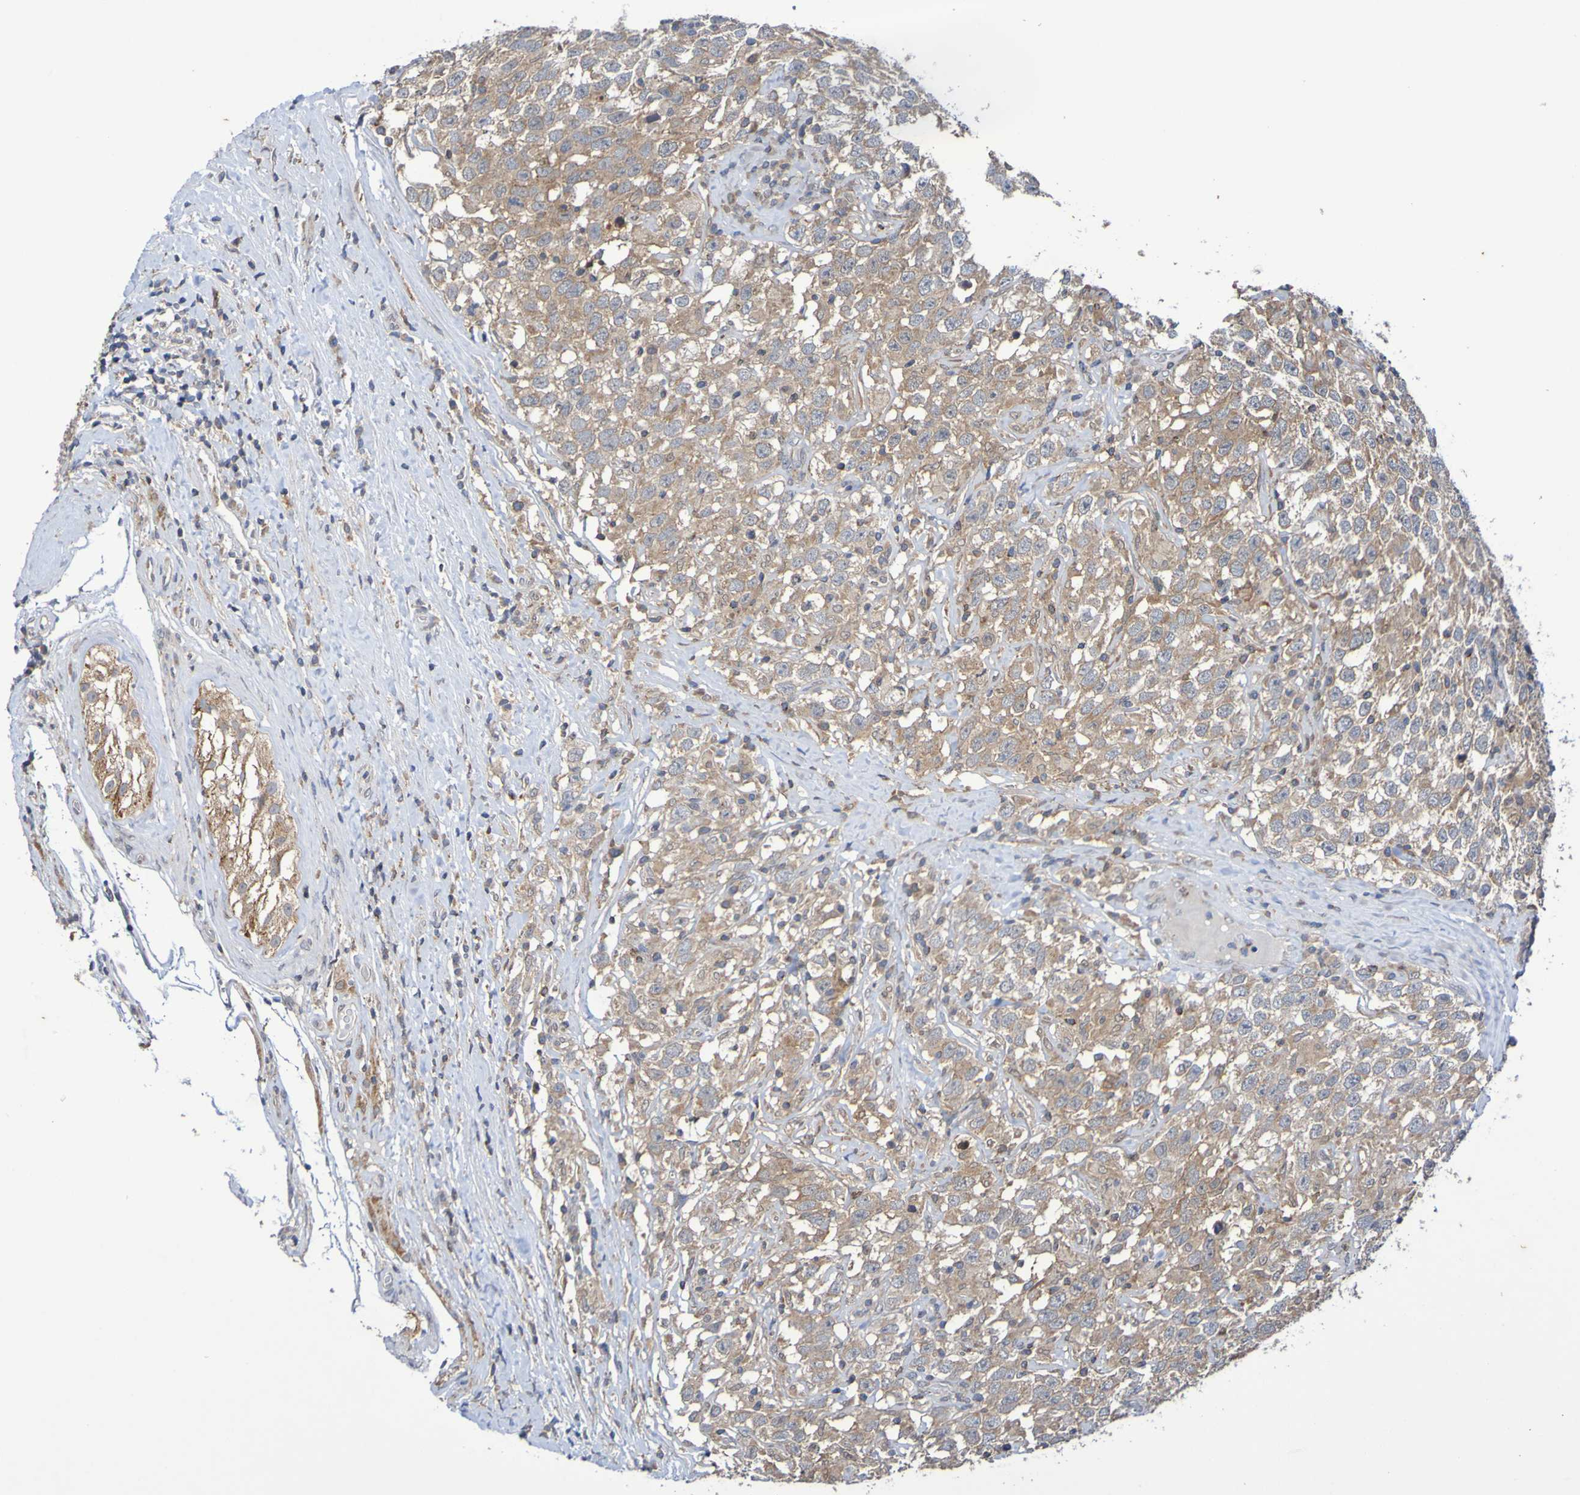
{"staining": {"intensity": "moderate", "quantity": ">75%", "location": "cytoplasmic/membranous"}, "tissue": "testis cancer", "cell_type": "Tumor cells", "image_type": "cancer", "snomed": [{"axis": "morphology", "description": "Seminoma, NOS"}, {"axis": "topography", "description": "Testis"}], "caption": "This micrograph shows IHC staining of human seminoma (testis), with medium moderate cytoplasmic/membranous positivity in approximately >75% of tumor cells.", "gene": "C3orf18", "patient": {"sex": "male", "age": 41}}